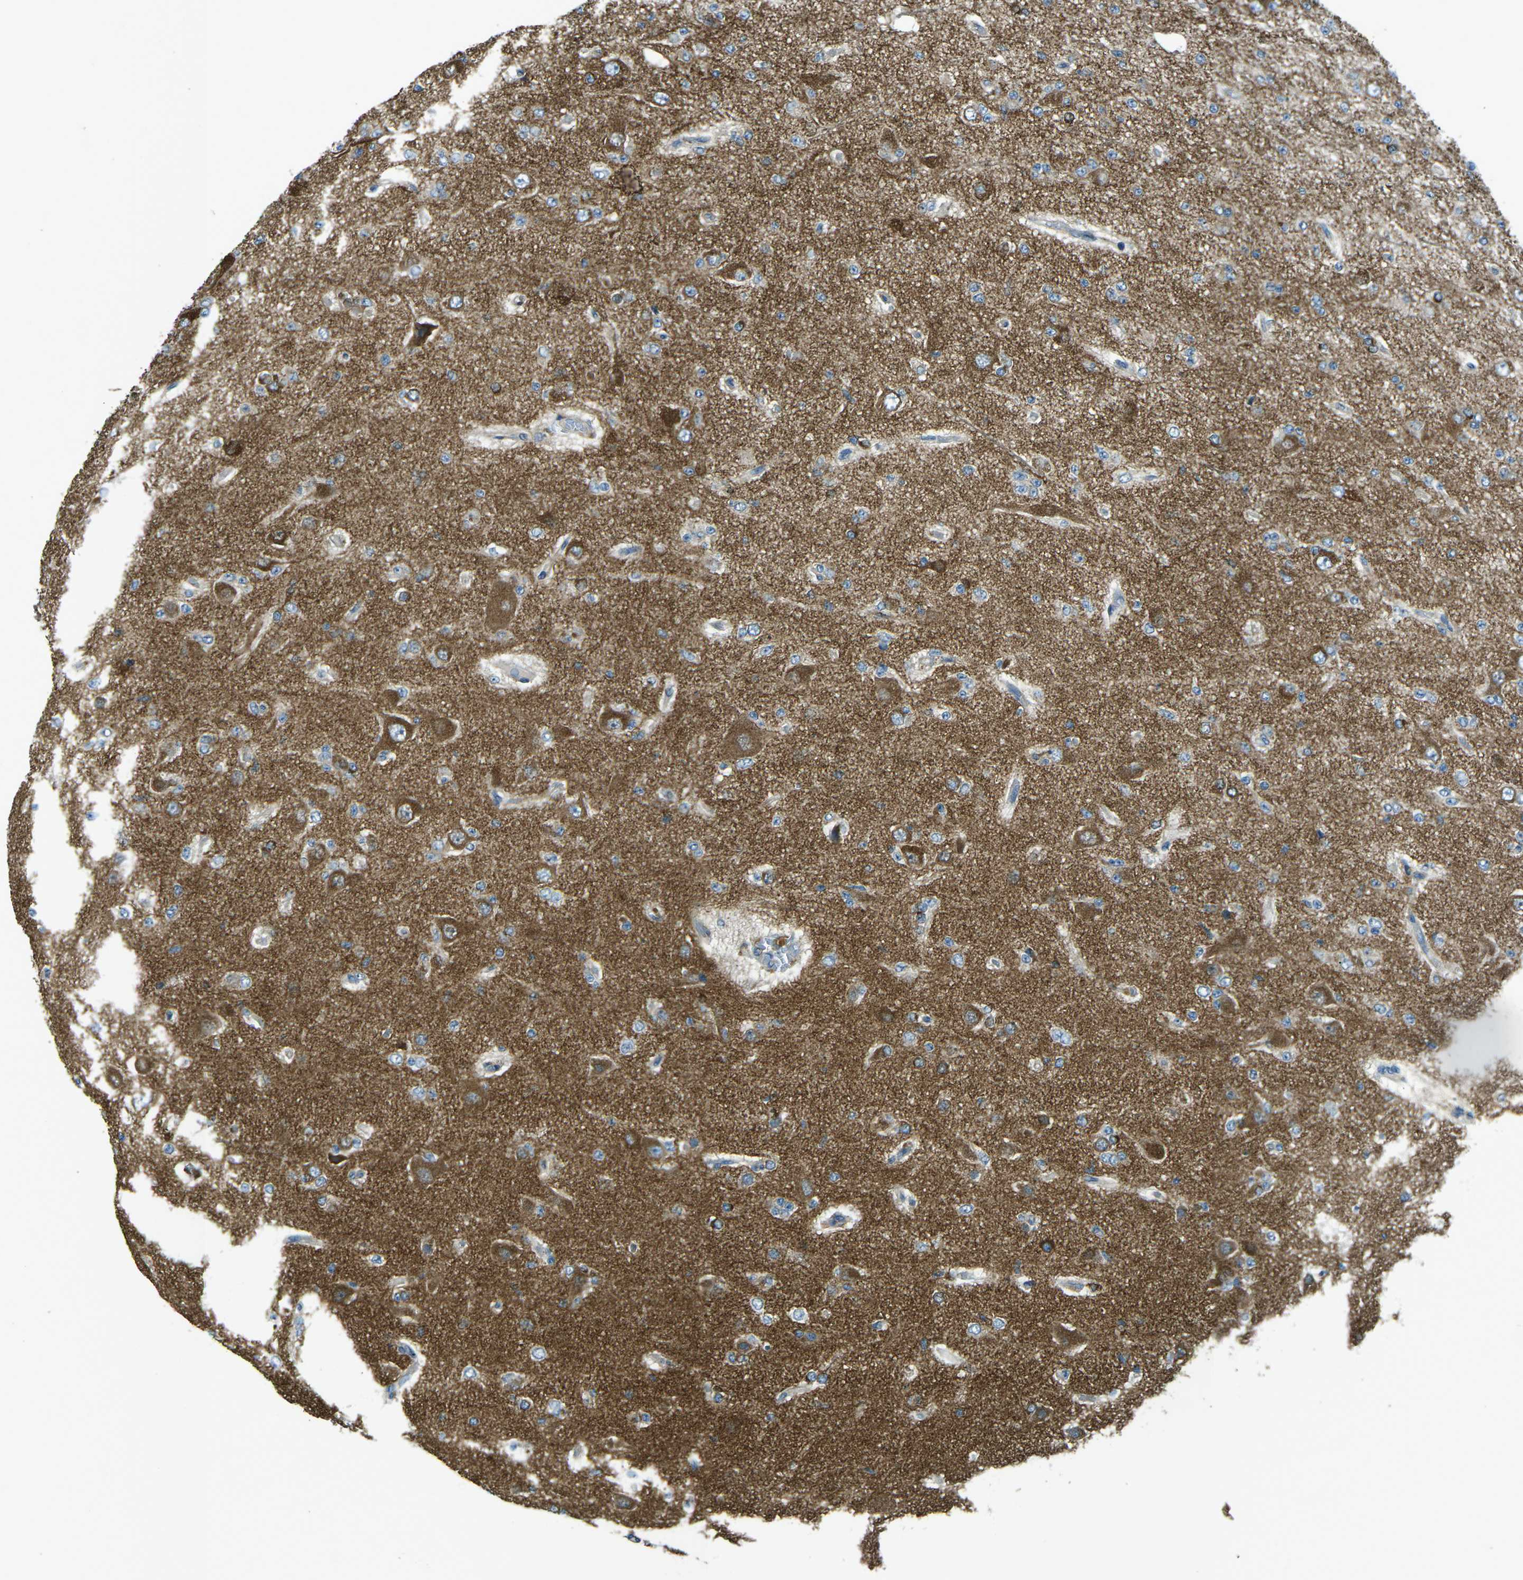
{"staining": {"intensity": "moderate", "quantity": ">75%", "location": "cytoplasmic/membranous"}, "tissue": "glioma", "cell_type": "Tumor cells", "image_type": "cancer", "snomed": [{"axis": "morphology", "description": "Glioma, malignant, Low grade"}, {"axis": "topography", "description": "Brain"}], "caption": "Brown immunohistochemical staining in malignant glioma (low-grade) exhibits moderate cytoplasmic/membranous staining in about >75% of tumor cells.", "gene": "CDK17", "patient": {"sex": "male", "age": 38}}